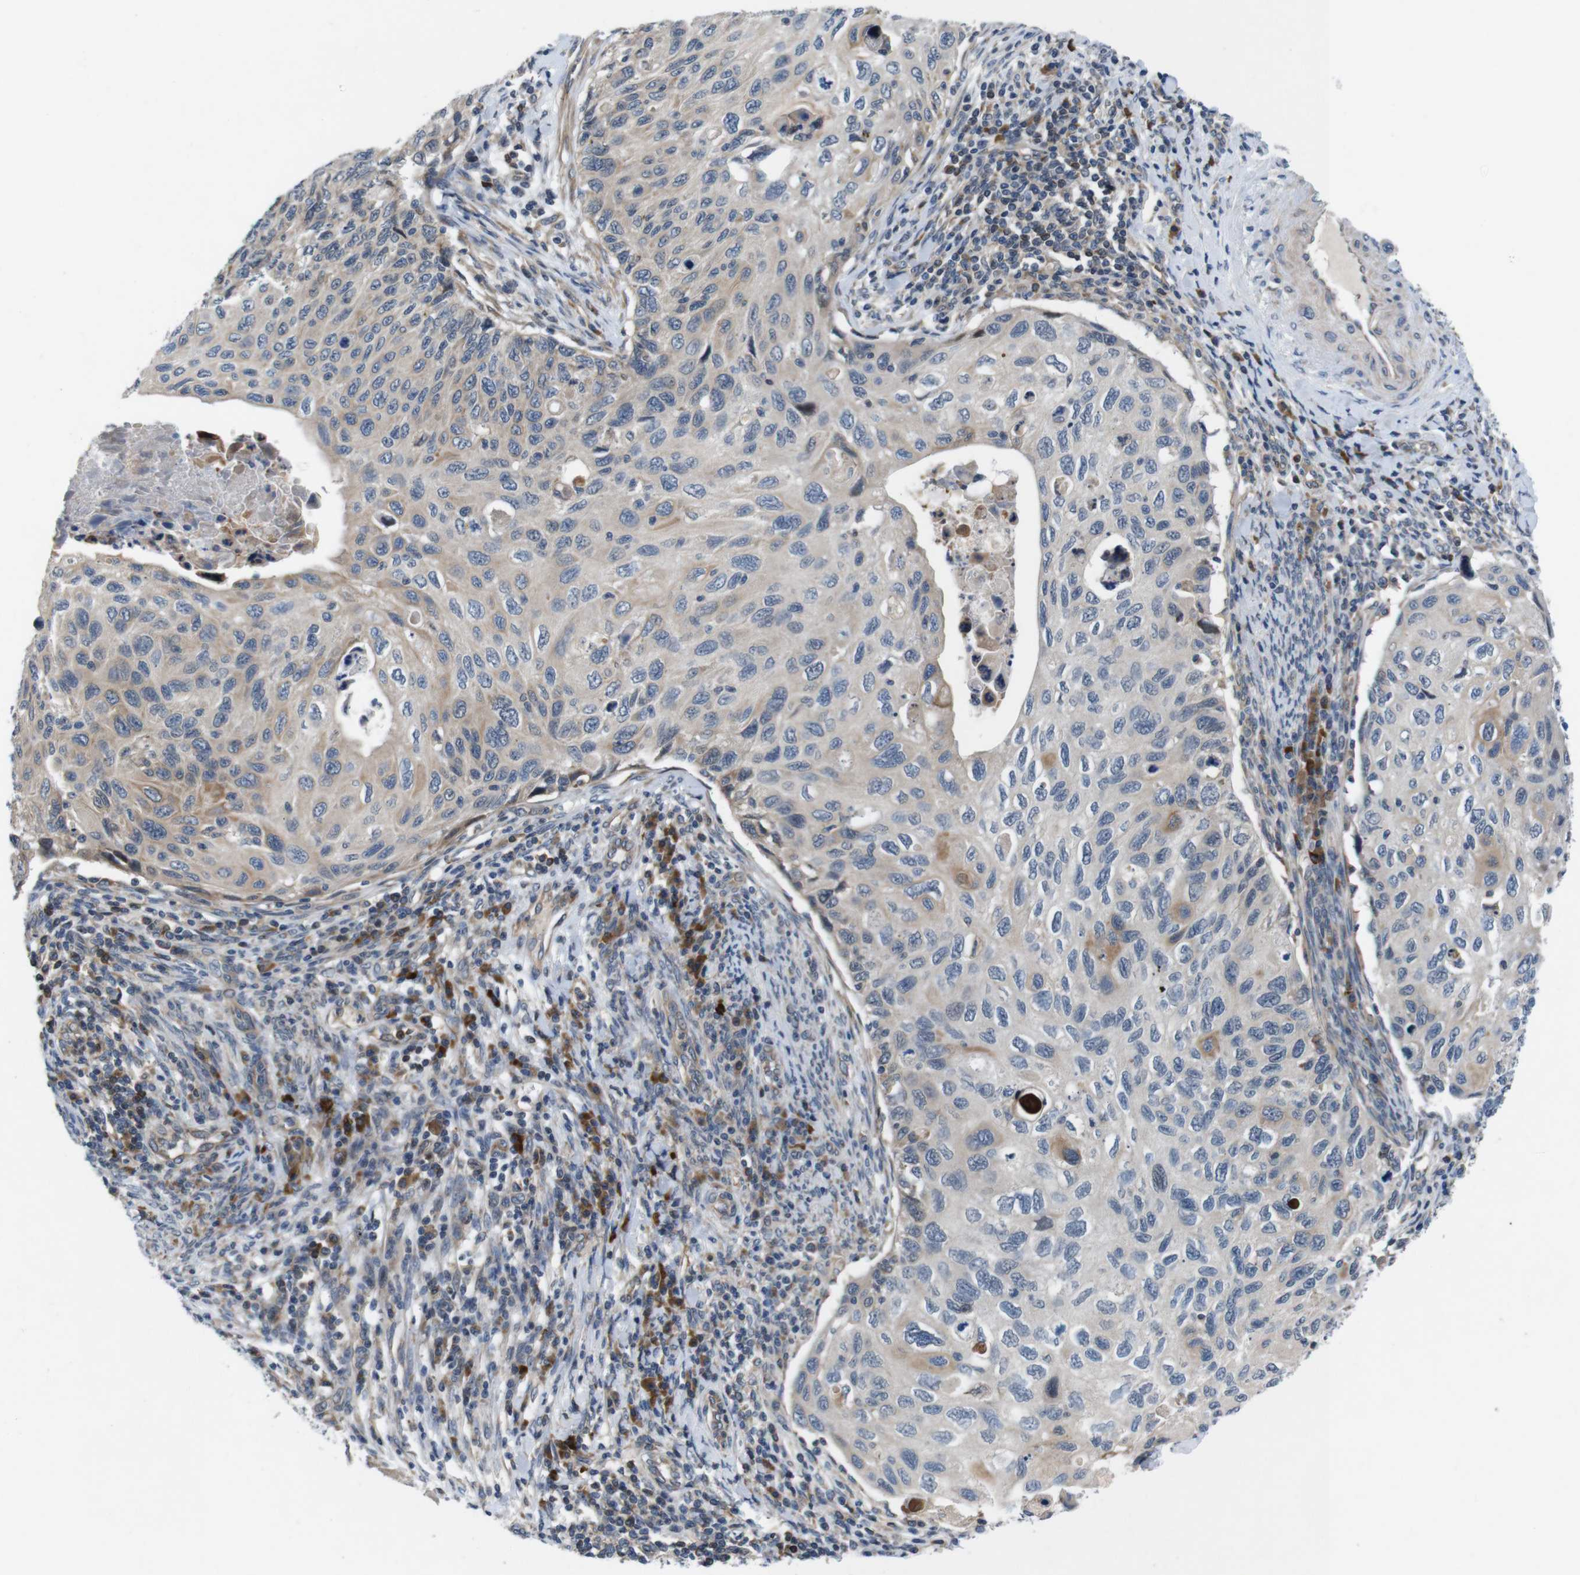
{"staining": {"intensity": "moderate", "quantity": ">75%", "location": "cytoplasmic/membranous"}, "tissue": "cervical cancer", "cell_type": "Tumor cells", "image_type": "cancer", "snomed": [{"axis": "morphology", "description": "Squamous cell carcinoma, NOS"}, {"axis": "topography", "description": "Cervix"}], "caption": "Moderate cytoplasmic/membranous protein expression is present in approximately >75% of tumor cells in cervical cancer (squamous cell carcinoma).", "gene": "JAK1", "patient": {"sex": "female", "age": 70}}